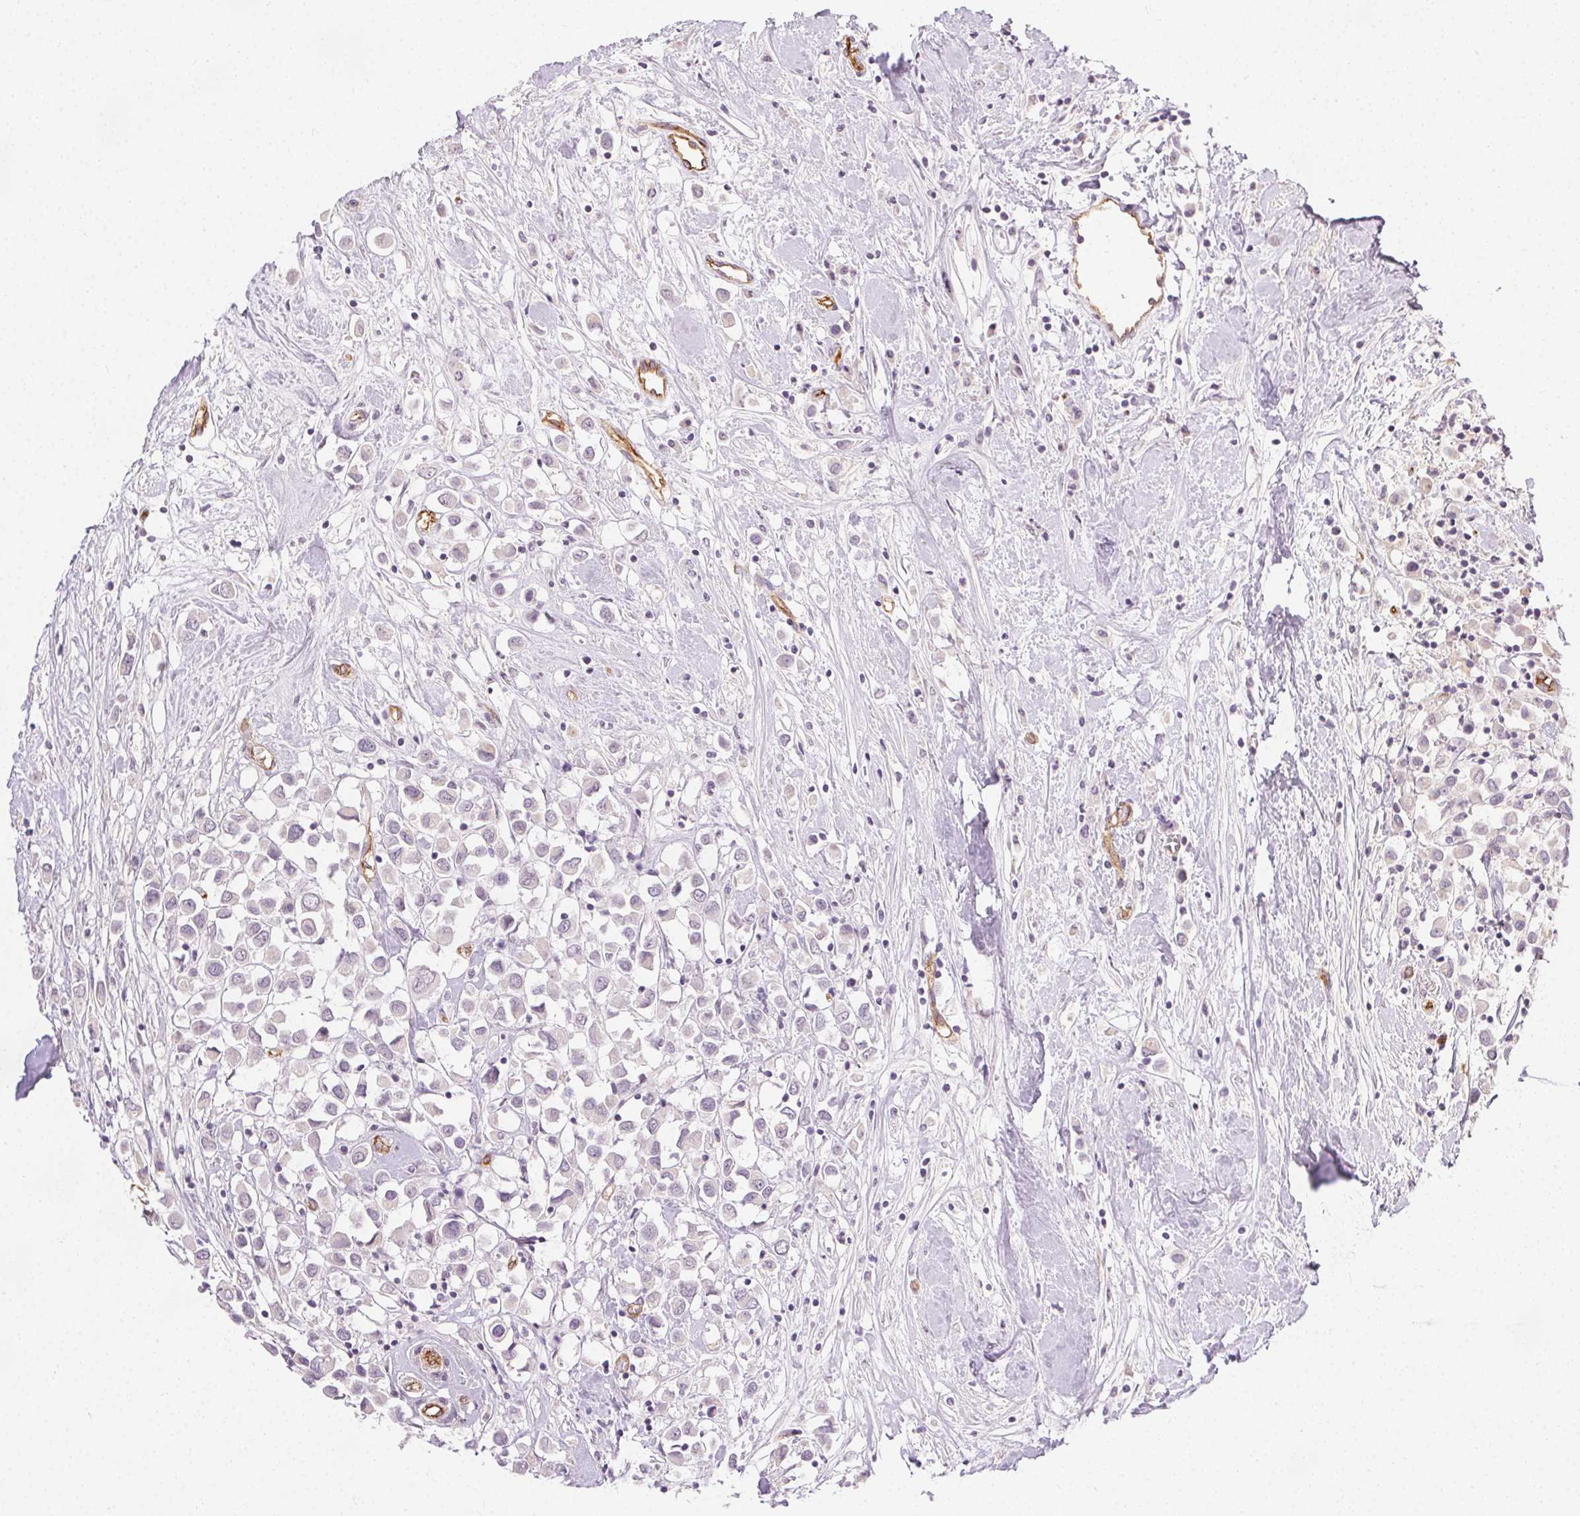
{"staining": {"intensity": "negative", "quantity": "none", "location": "none"}, "tissue": "breast cancer", "cell_type": "Tumor cells", "image_type": "cancer", "snomed": [{"axis": "morphology", "description": "Duct carcinoma"}, {"axis": "topography", "description": "Breast"}], "caption": "The photomicrograph exhibits no significant expression in tumor cells of breast cancer.", "gene": "PODXL", "patient": {"sex": "female", "age": 61}}